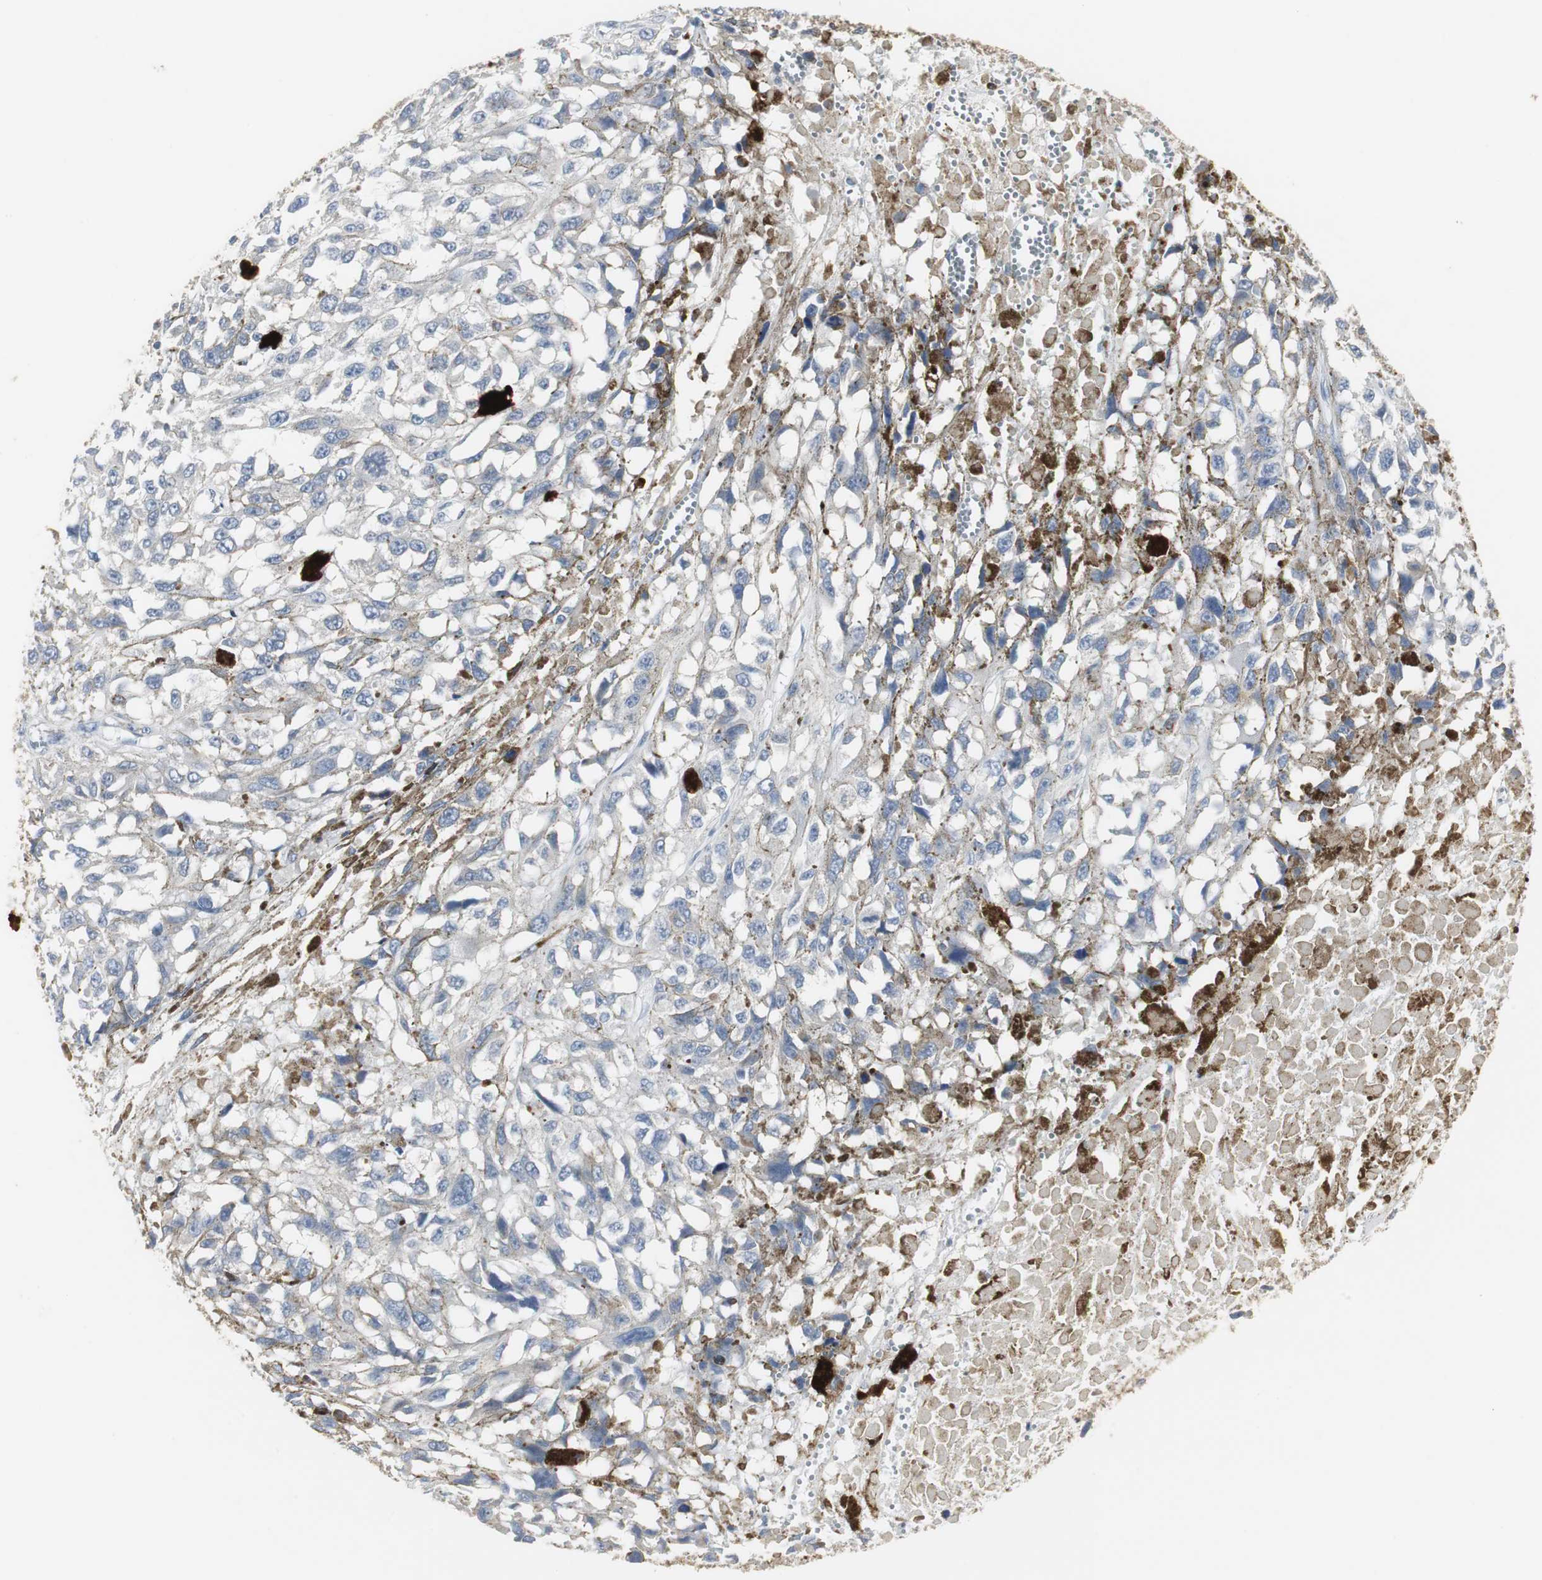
{"staining": {"intensity": "negative", "quantity": "none", "location": "none"}, "tissue": "melanoma", "cell_type": "Tumor cells", "image_type": "cancer", "snomed": [{"axis": "morphology", "description": "Malignant melanoma, Metastatic site"}, {"axis": "topography", "description": "Lymph node"}], "caption": "An image of malignant melanoma (metastatic site) stained for a protein shows no brown staining in tumor cells.", "gene": "PI15", "patient": {"sex": "male", "age": 59}}